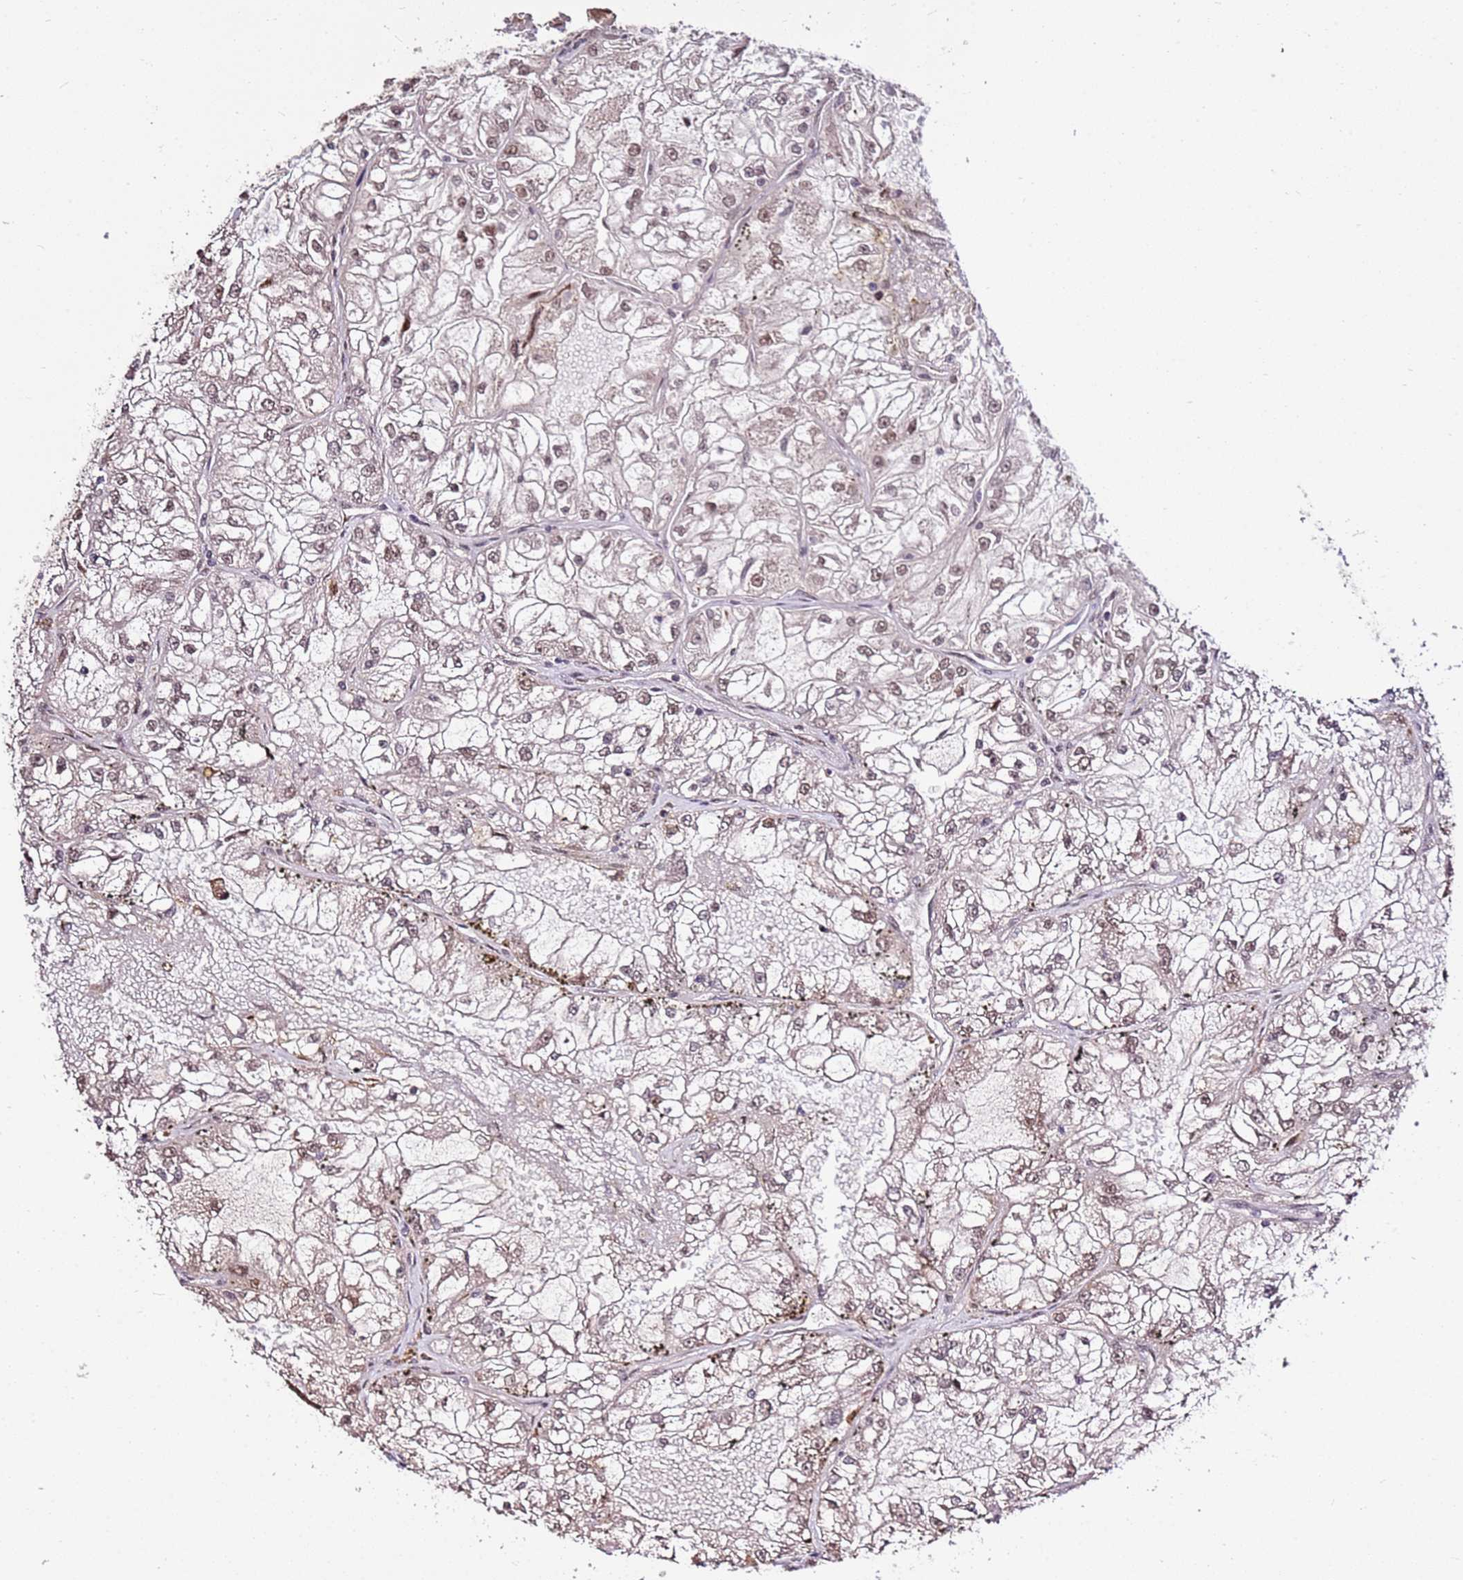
{"staining": {"intensity": "weak", "quantity": ">75%", "location": "cytoplasmic/membranous,nuclear"}, "tissue": "renal cancer", "cell_type": "Tumor cells", "image_type": "cancer", "snomed": [{"axis": "morphology", "description": "Adenocarcinoma, NOS"}, {"axis": "topography", "description": "Kidney"}], "caption": "Renal adenocarcinoma tissue exhibits weak cytoplasmic/membranous and nuclear positivity in about >75% of tumor cells (IHC, brightfield microscopy, high magnification).", "gene": "AKAP8L", "patient": {"sex": "female", "age": 72}}